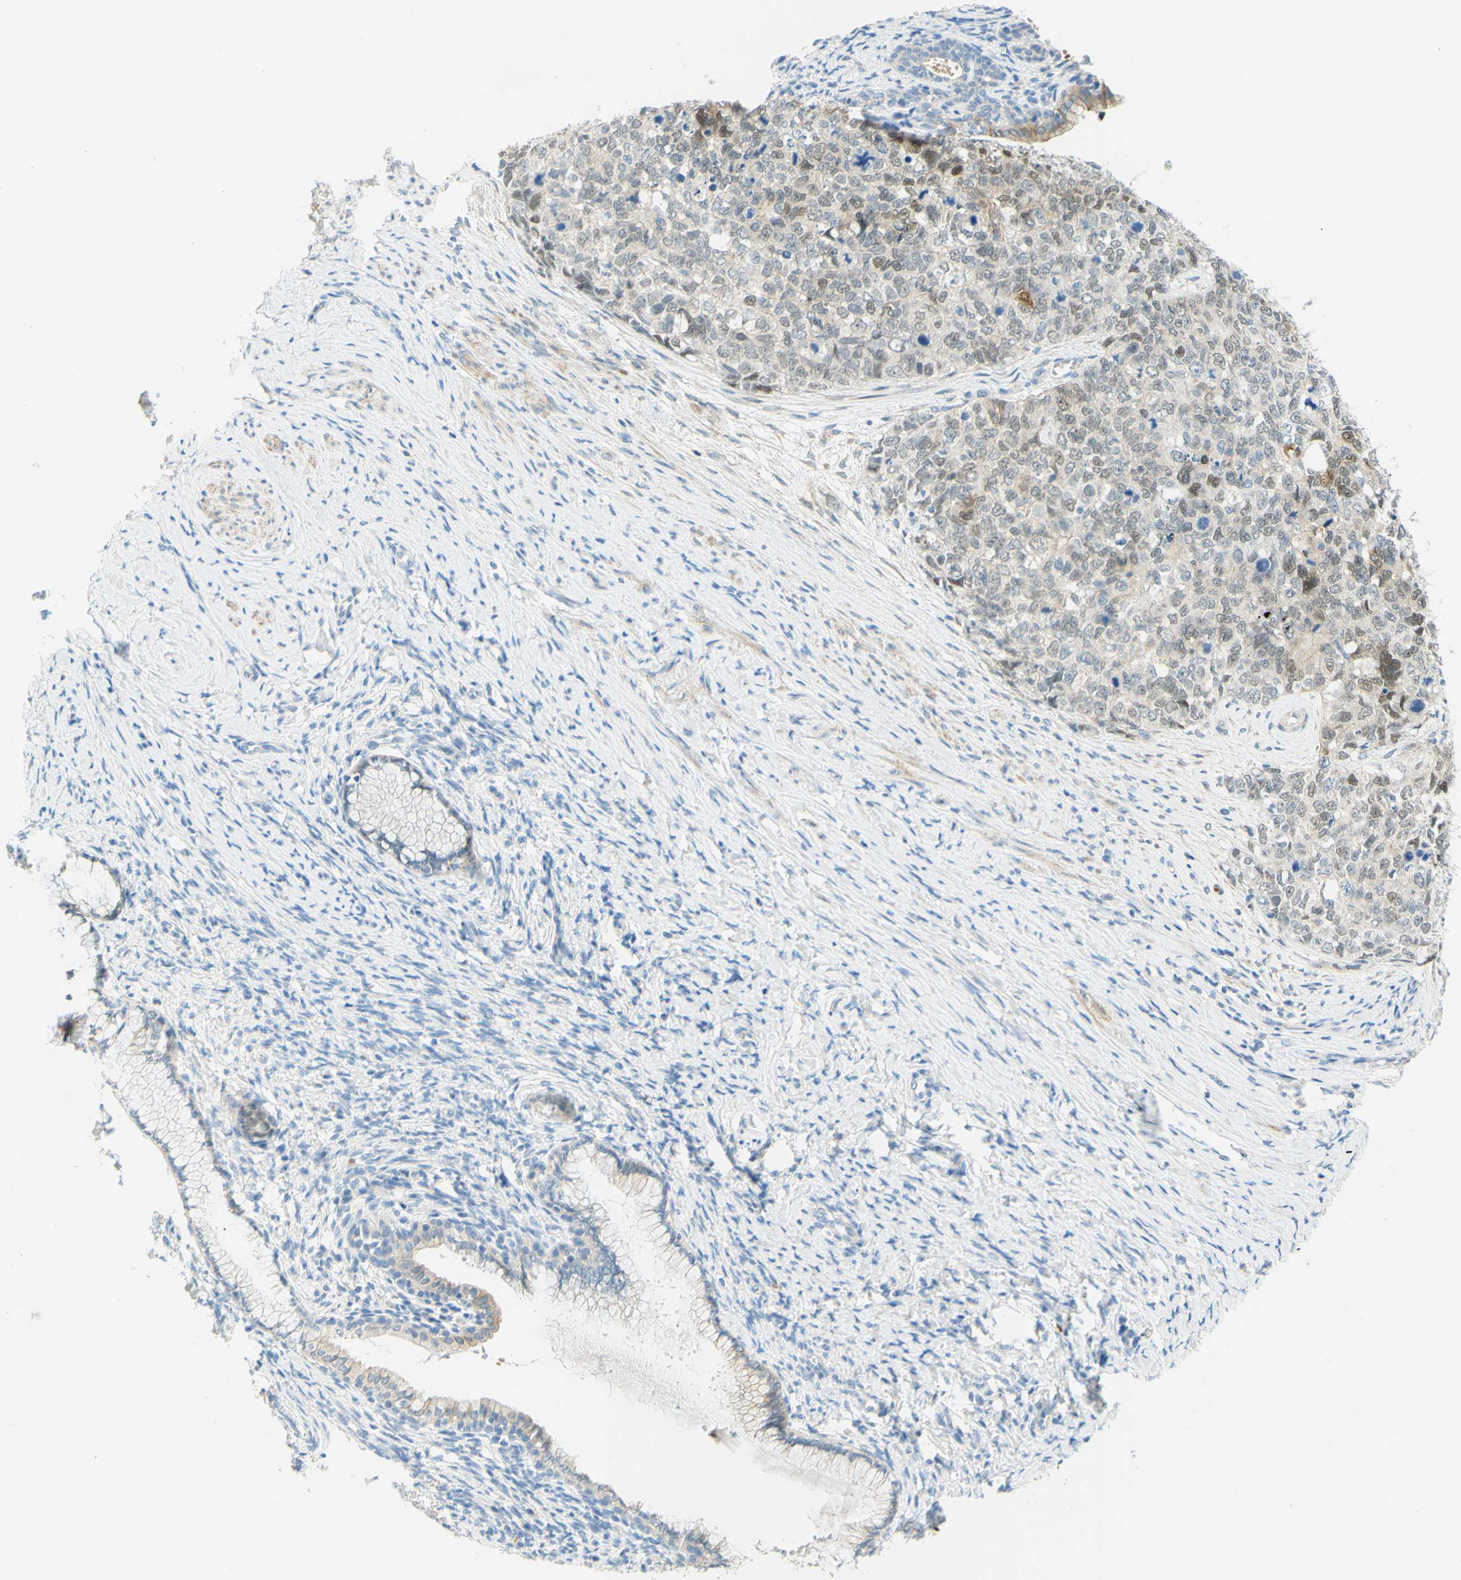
{"staining": {"intensity": "moderate", "quantity": "<25%", "location": "cytoplasmic/membranous,nuclear"}, "tissue": "cervical cancer", "cell_type": "Tumor cells", "image_type": "cancer", "snomed": [{"axis": "morphology", "description": "Squamous cell carcinoma, NOS"}, {"axis": "topography", "description": "Cervix"}], "caption": "Approximately <25% of tumor cells in human cervical cancer demonstrate moderate cytoplasmic/membranous and nuclear protein expression as visualized by brown immunohistochemical staining.", "gene": "ENTREP2", "patient": {"sex": "female", "age": 63}}